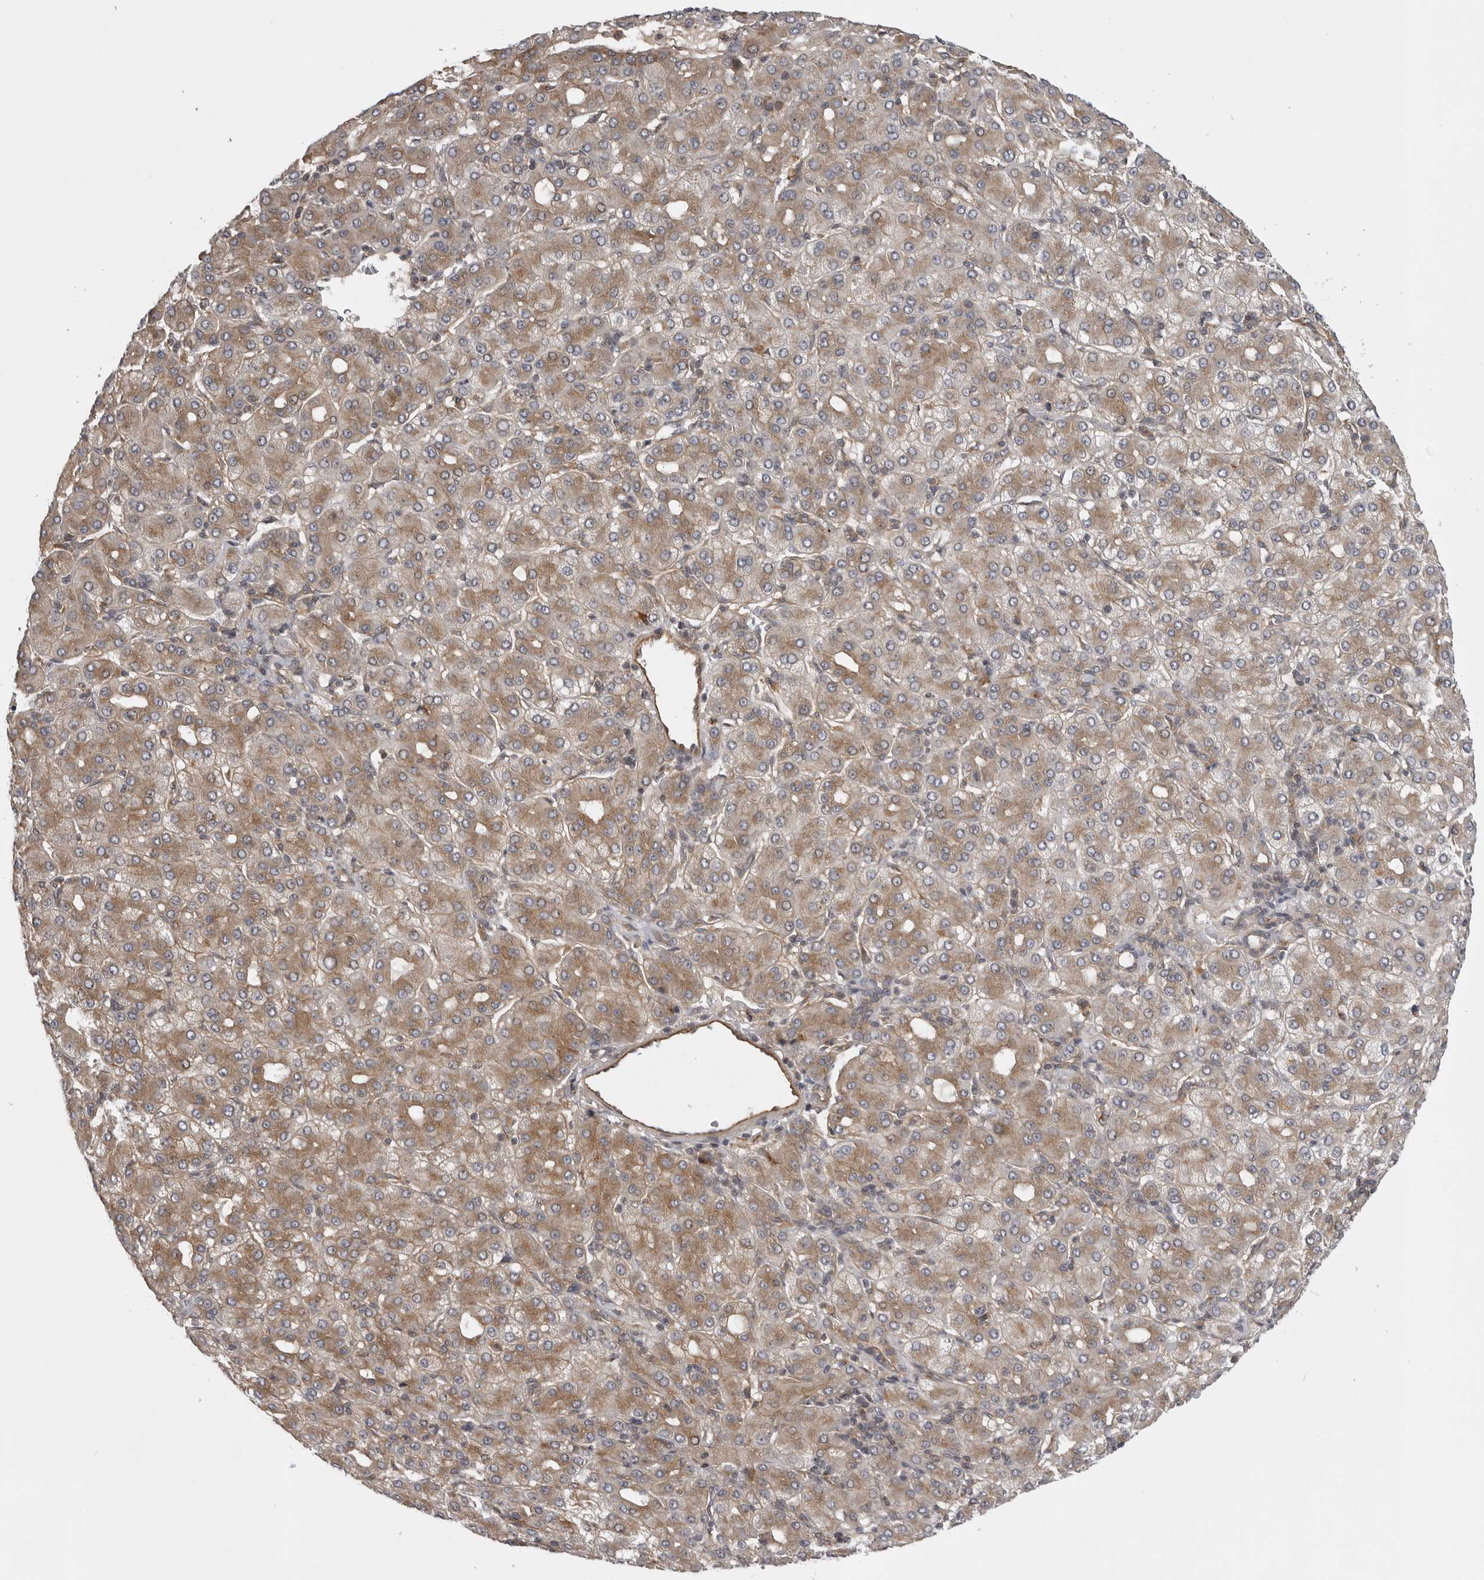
{"staining": {"intensity": "moderate", "quantity": ">75%", "location": "cytoplasmic/membranous"}, "tissue": "liver cancer", "cell_type": "Tumor cells", "image_type": "cancer", "snomed": [{"axis": "morphology", "description": "Carcinoma, Hepatocellular, NOS"}, {"axis": "topography", "description": "Liver"}], "caption": "Immunohistochemistry (IHC) photomicrograph of neoplastic tissue: human liver cancer (hepatocellular carcinoma) stained using immunohistochemistry exhibits medium levels of moderate protein expression localized specifically in the cytoplasmic/membranous of tumor cells, appearing as a cytoplasmic/membranous brown color.", "gene": "LRRC45", "patient": {"sex": "male", "age": 65}}